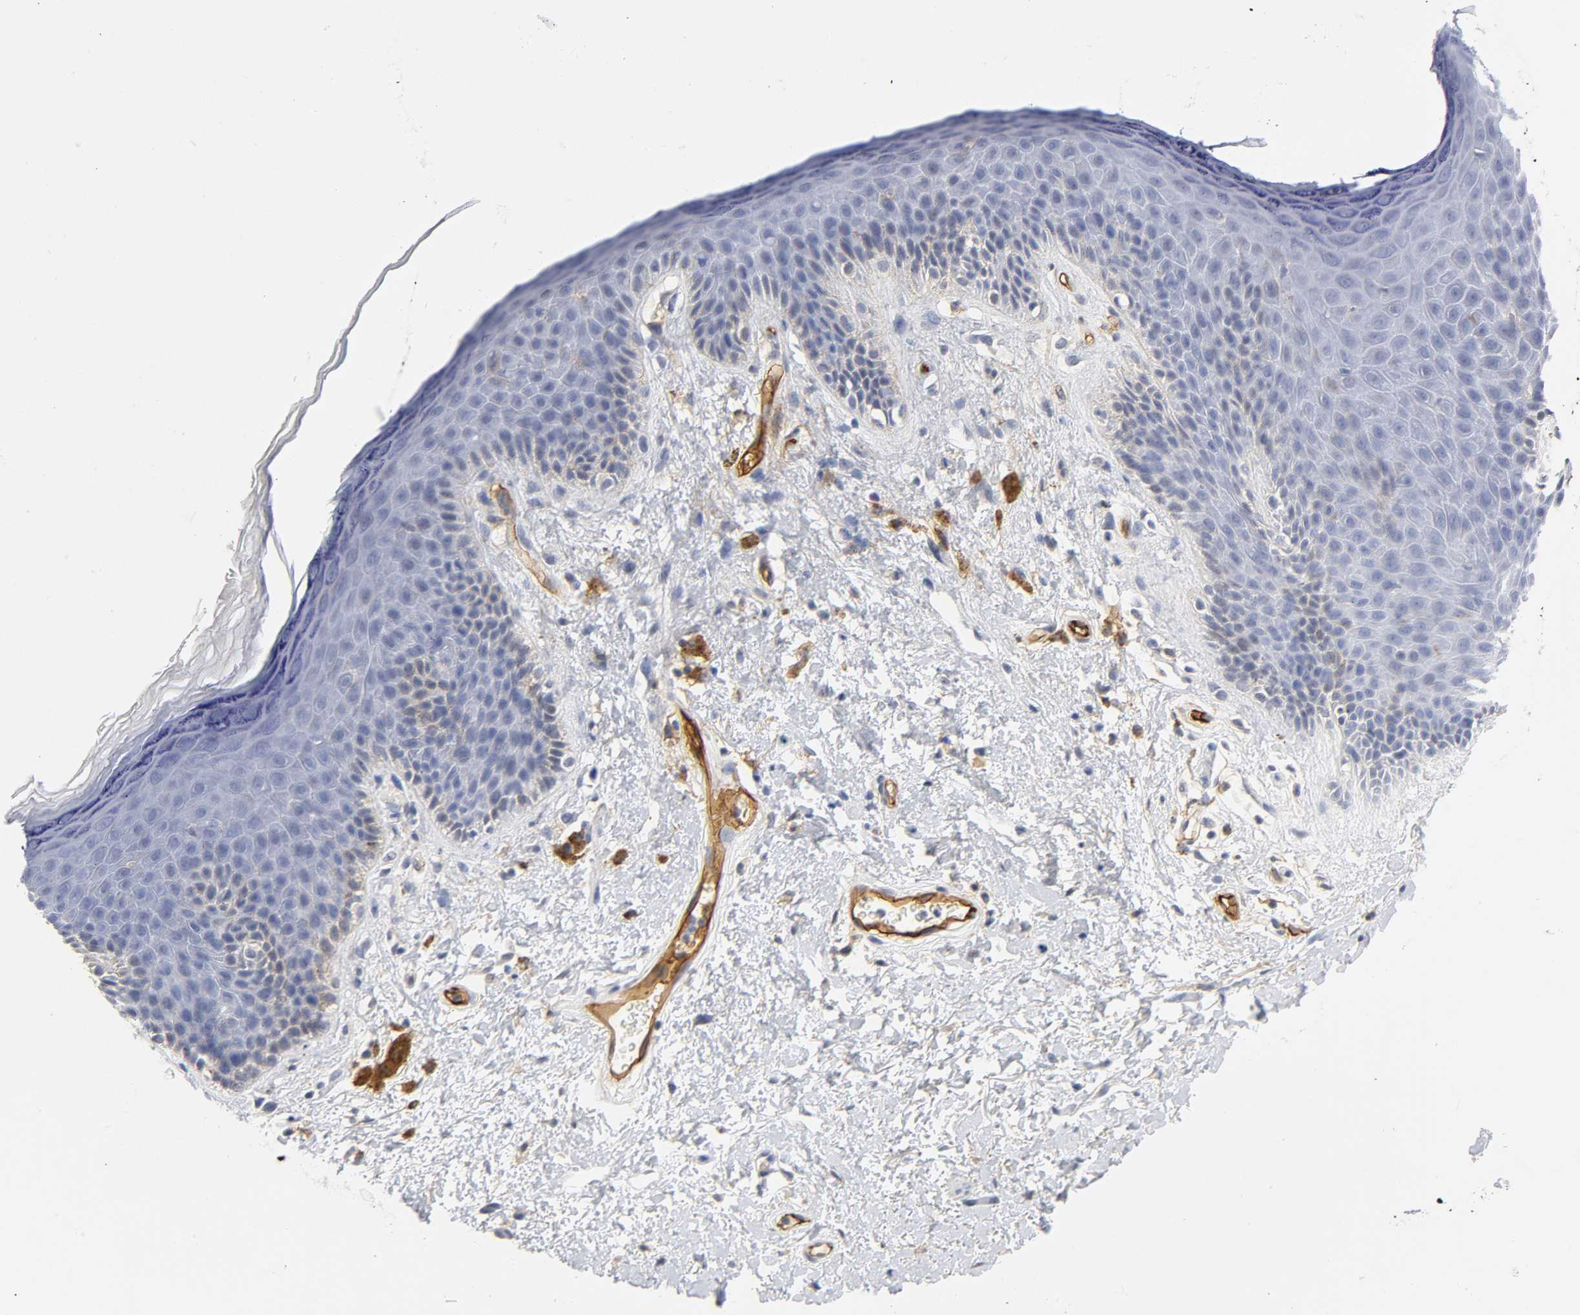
{"staining": {"intensity": "weak", "quantity": "<25%", "location": "cytoplasmic/membranous"}, "tissue": "skin", "cell_type": "Epidermal cells", "image_type": "normal", "snomed": [{"axis": "morphology", "description": "Normal tissue, NOS"}, {"axis": "topography", "description": "Anal"}], "caption": "A high-resolution histopathology image shows immunohistochemistry (IHC) staining of normal skin, which reveals no significant staining in epidermal cells. The staining was performed using DAB to visualize the protein expression in brown, while the nuclei were stained in blue with hematoxylin (Magnification: 20x).", "gene": "ICAM1", "patient": {"sex": "female", "age": 46}}